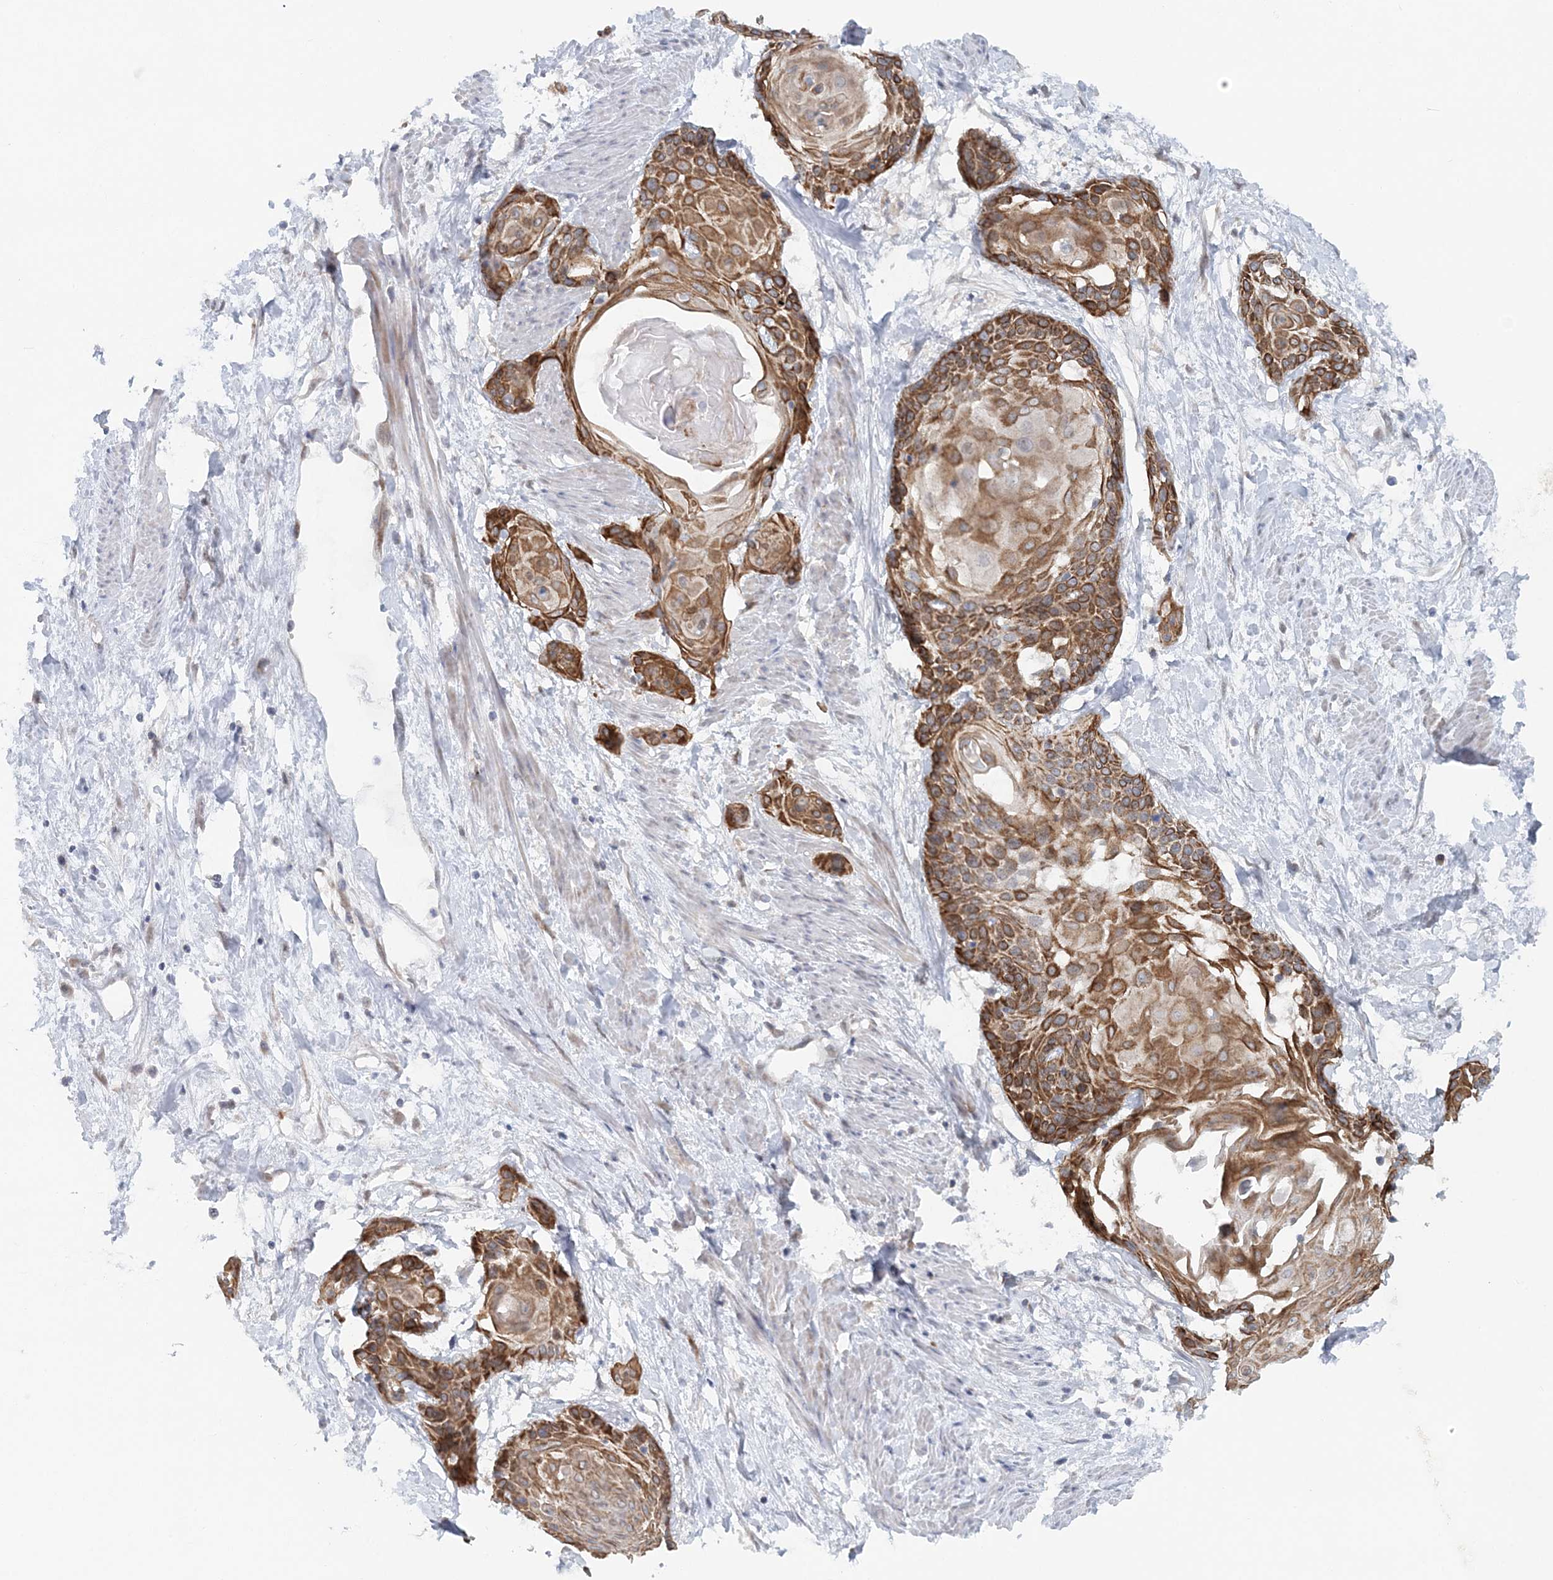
{"staining": {"intensity": "strong", "quantity": ">75%", "location": "cytoplasmic/membranous"}, "tissue": "cervical cancer", "cell_type": "Tumor cells", "image_type": "cancer", "snomed": [{"axis": "morphology", "description": "Squamous cell carcinoma, NOS"}, {"axis": "topography", "description": "Cervix"}], "caption": "Immunohistochemistry (DAB (3,3'-diaminobenzidine)) staining of cervical cancer shows strong cytoplasmic/membranous protein staining in approximately >75% of tumor cells.", "gene": "RNF150", "patient": {"sex": "female", "age": 57}}